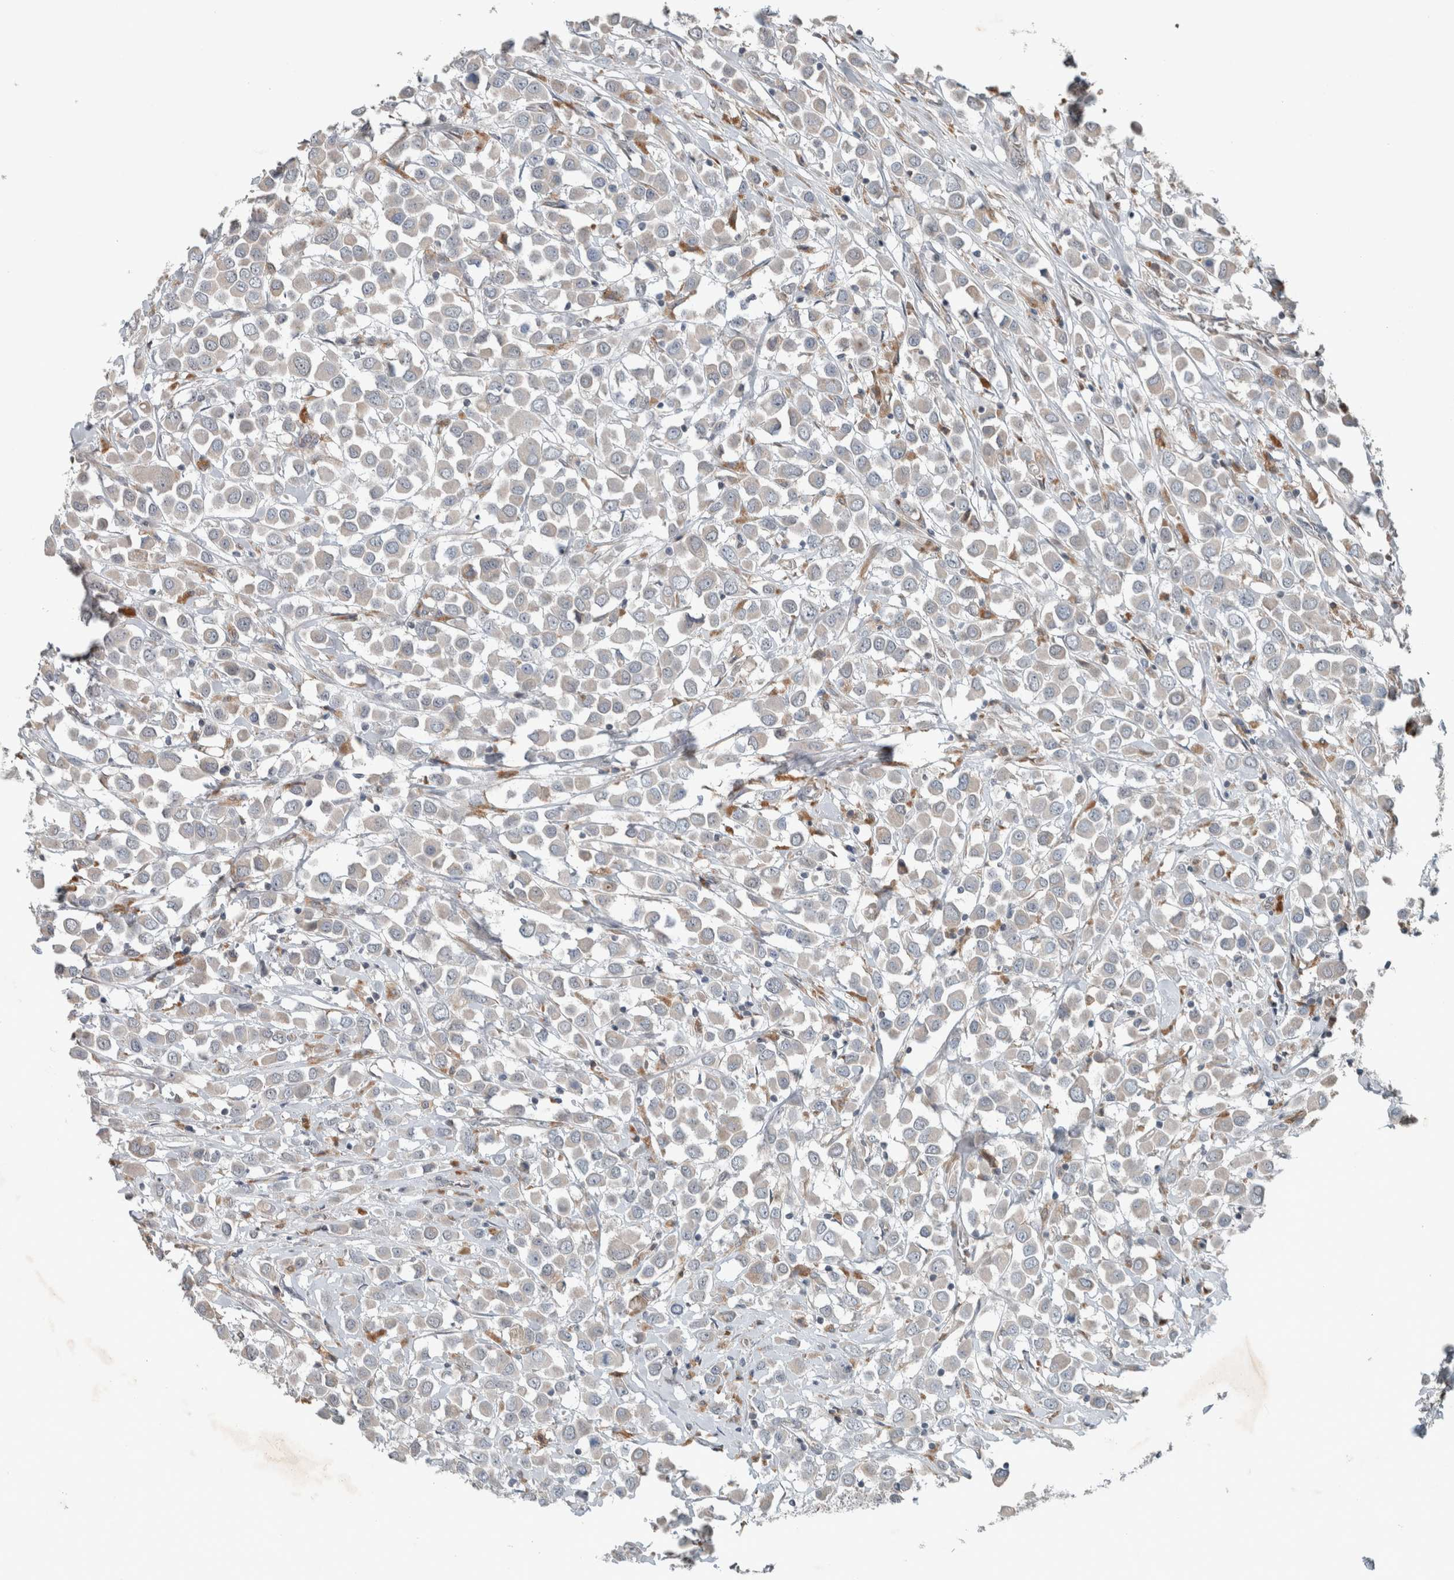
{"staining": {"intensity": "negative", "quantity": "none", "location": "none"}, "tissue": "breast cancer", "cell_type": "Tumor cells", "image_type": "cancer", "snomed": [{"axis": "morphology", "description": "Duct carcinoma"}, {"axis": "topography", "description": "Breast"}], "caption": "Tumor cells show no significant expression in infiltrating ductal carcinoma (breast). (DAB immunohistochemistry, high magnification).", "gene": "JADE2", "patient": {"sex": "female", "age": 61}}